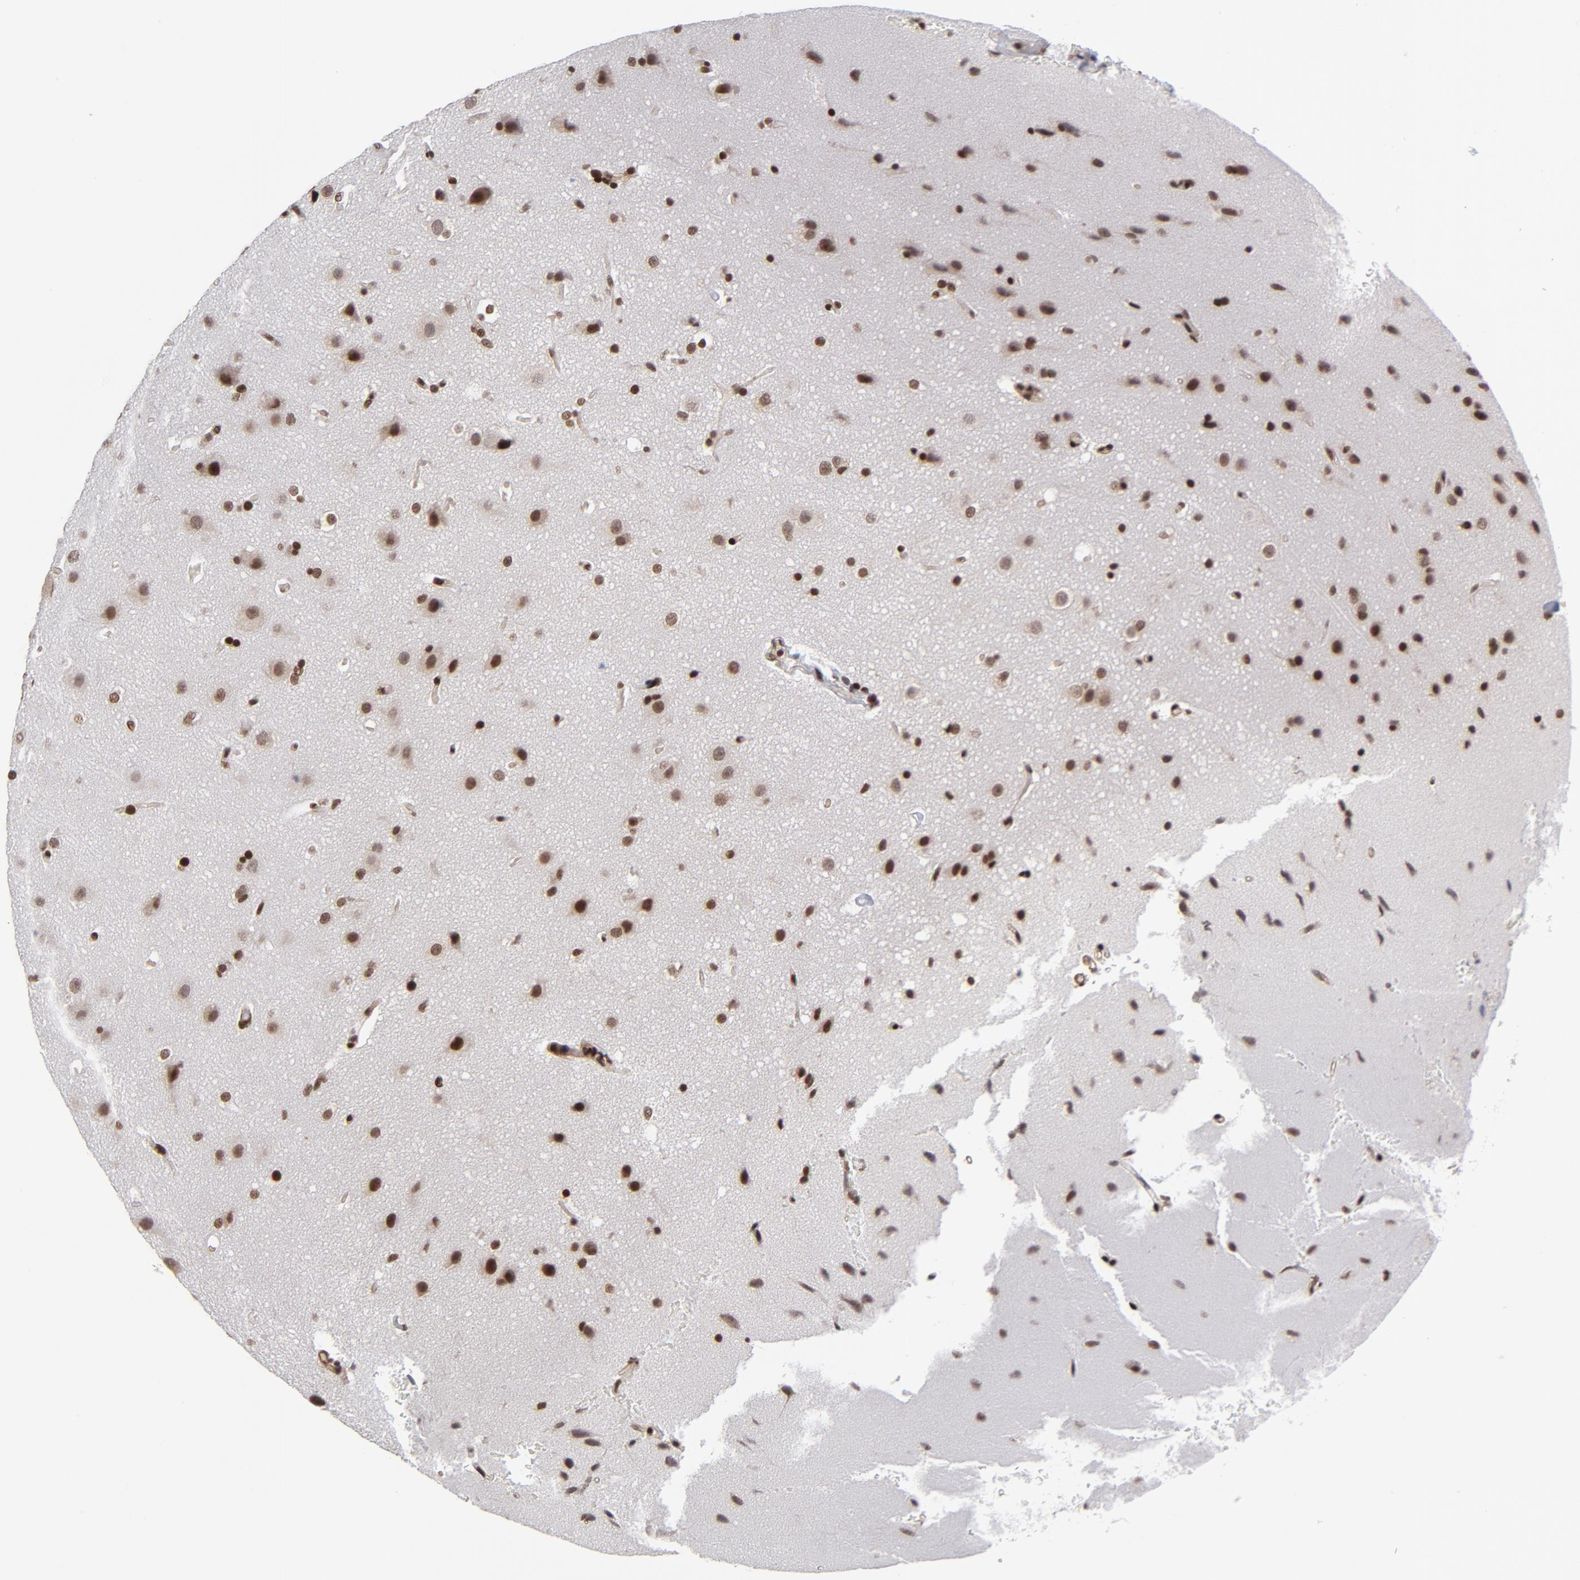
{"staining": {"intensity": "strong", "quantity": ">75%", "location": "nuclear"}, "tissue": "glioma", "cell_type": "Tumor cells", "image_type": "cancer", "snomed": [{"axis": "morphology", "description": "Glioma, malignant, Low grade"}, {"axis": "topography", "description": "Cerebral cortex"}], "caption": "Glioma stained with immunohistochemistry reveals strong nuclear staining in about >75% of tumor cells.", "gene": "CTCF", "patient": {"sex": "female", "age": 47}}